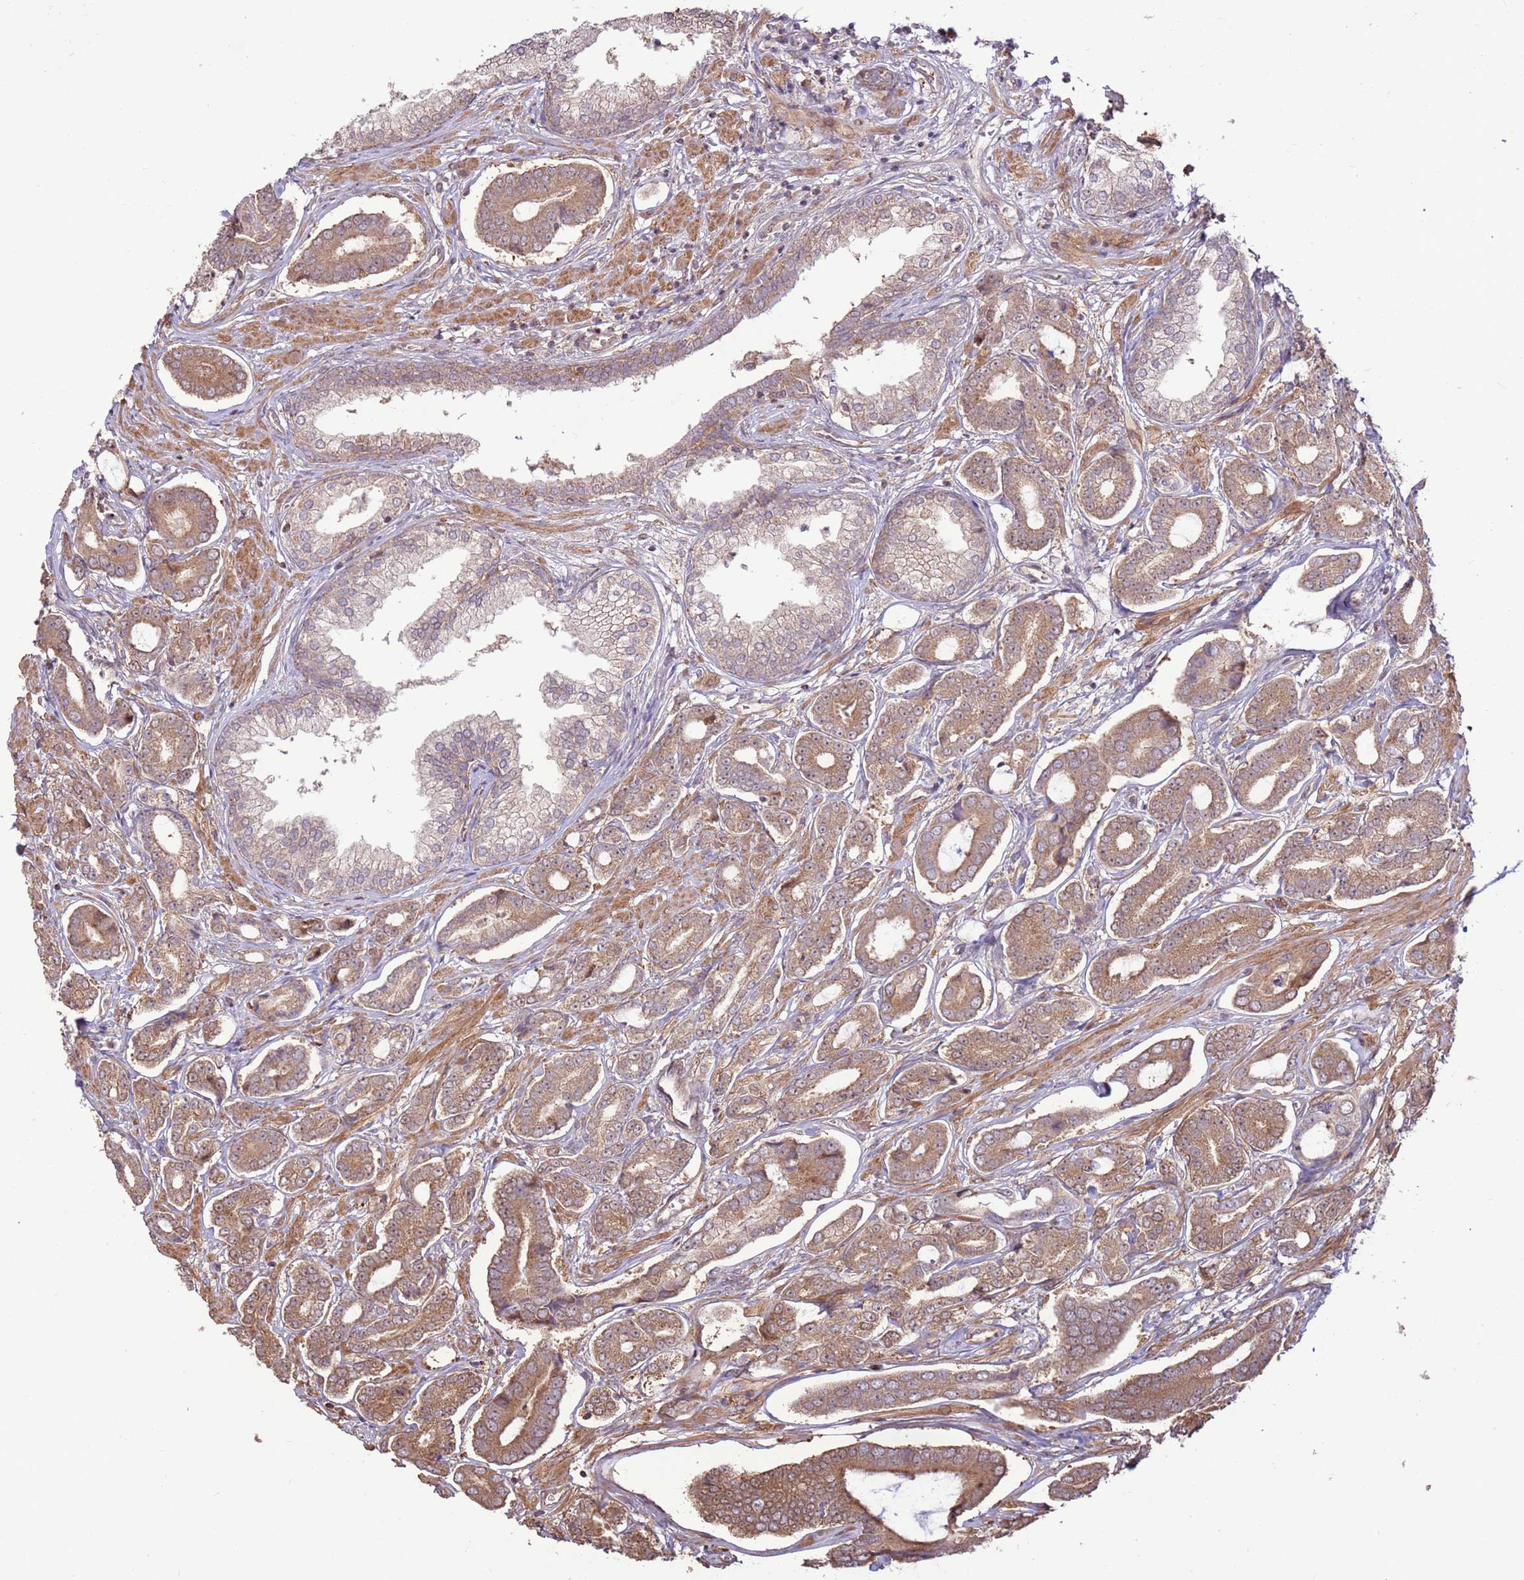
{"staining": {"intensity": "moderate", "quantity": ">75%", "location": "cytoplasmic/membranous"}, "tissue": "prostate cancer", "cell_type": "Tumor cells", "image_type": "cancer", "snomed": [{"axis": "morphology", "description": "Adenocarcinoma, NOS"}, {"axis": "topography", "description": "Prostate and seminal vesicle, NOS"}], "caption": "Human prostate adenocarcinoma stained with a brown dye reveals moderate cytoplasmic/membranous positive staining in about >75% of tumor cells.", "gene": "CCDC112", "patient": {"sex": "male", "age": 76}}